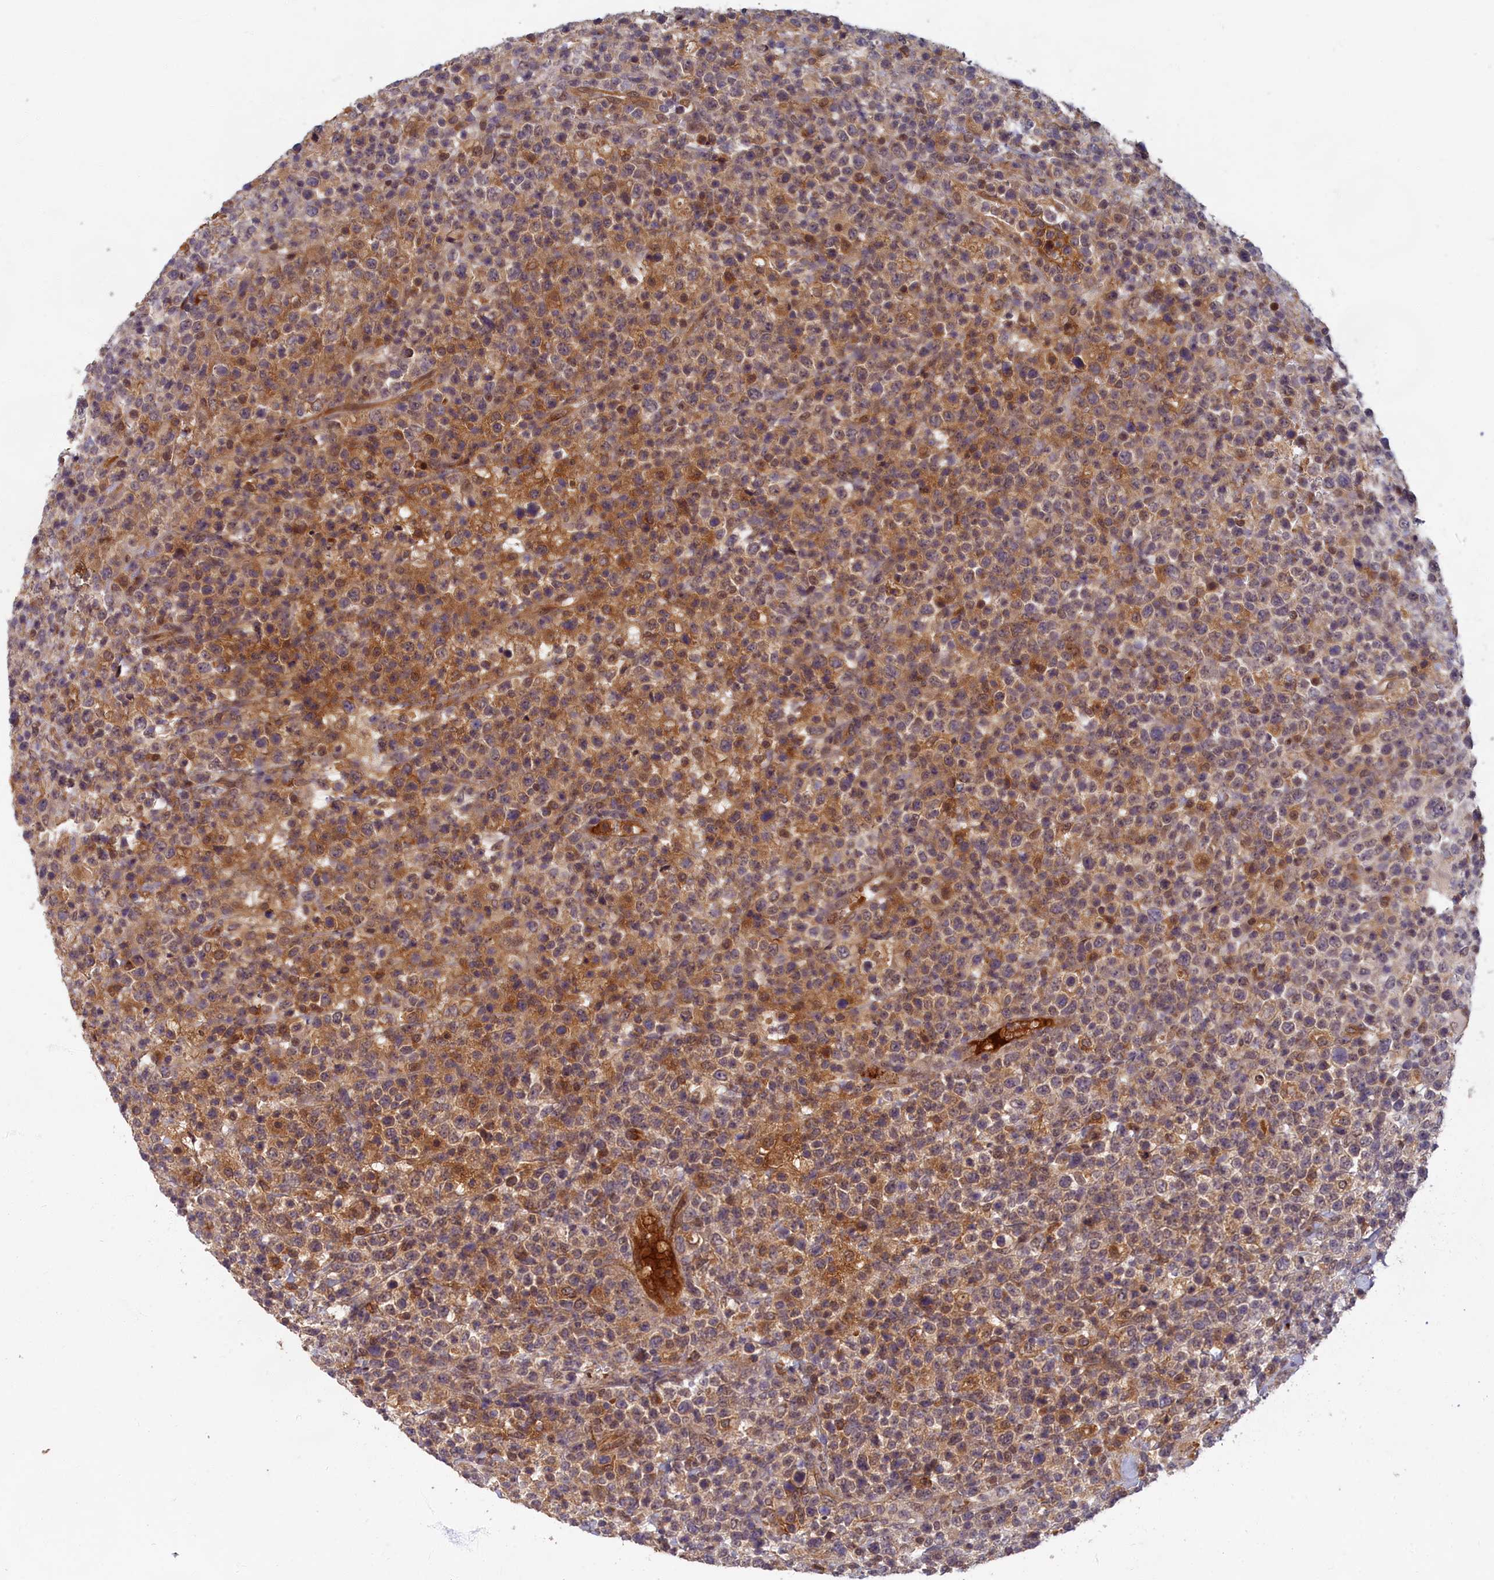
{"staining": {"intensity": "moderate", "quantity": "<25%", "location": "cytoplasmic/membranous,nuclear"}, "tissue": "lymphoma", "cell_type": "Tumor cells", "image_type": "cancer", "snomed": [{"axis": "morphology", "description": "Malignant lymphoma, non-Hodgkin's type, High grade"}, {"axis": "topography", "description": "Colon"}], "caption": "IHC (DAB) staining of human lymphoma shows moderate cytoplasmic/membranous and nuclear protein expression in approximately <25% of tumor cells.", "gene": "EARS2", "patient": {"sex": "female", "age": 53}}